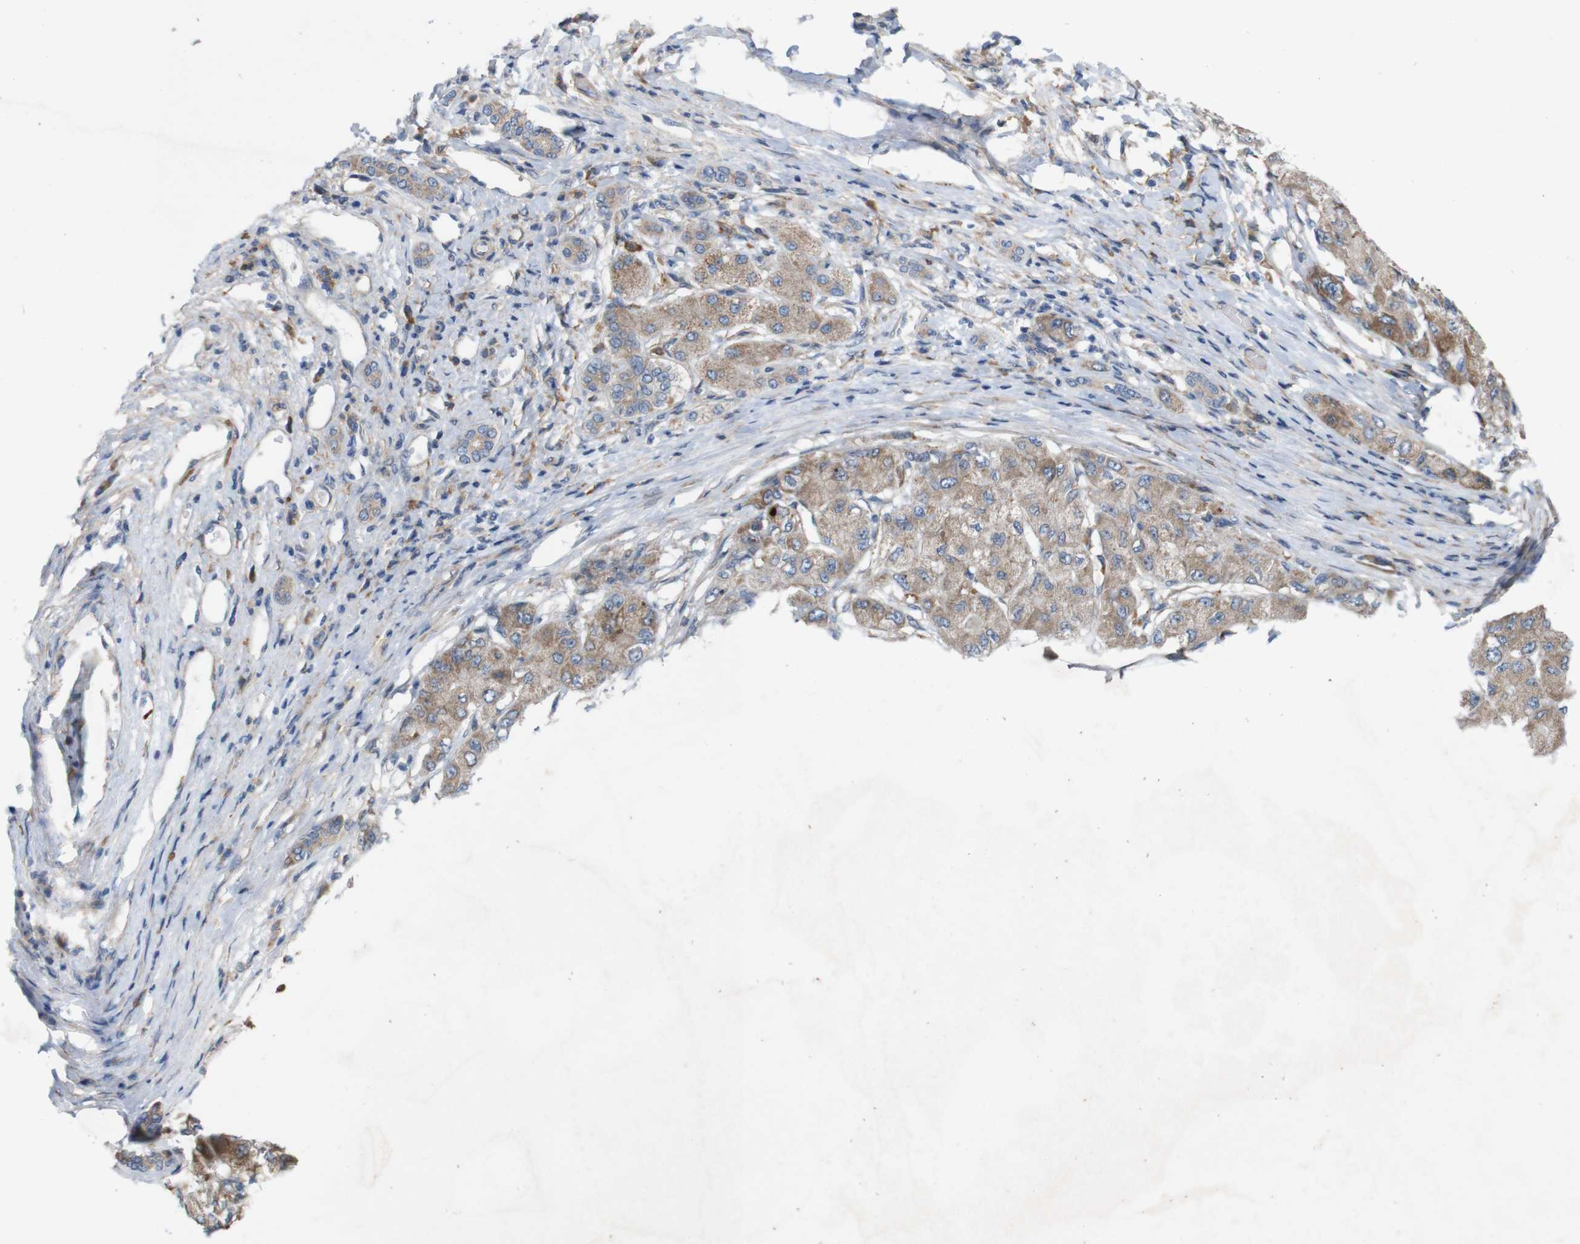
{"staining": {"intensity": "weak", "quantity": ">75%", "location": "cytoplasmic/membranous"}, "tissue": "liver cancer", "cell_type": "Tumor cells", "image_type": "cancer", "snomed": [{"axis": "morphology", "description": "Carcinoma, Hepatocellular, NOS"}, {"axis": "topography", "description": "Liver"}], "caption": "Protein staining demonstrates weak cytoplasmic/membranous positivity in about >75% of tumor cells in liver hepatocellular carcinoma. The staining was performed using DAB (3,3'-diaminobenzidine) to visualize the protein expression in brown, while the nuclei were stained in blue with hematoxylin (Magnification: 20x).", "gene": "SIGLEC8", "patient": {"sex": "male", "age": 80}}